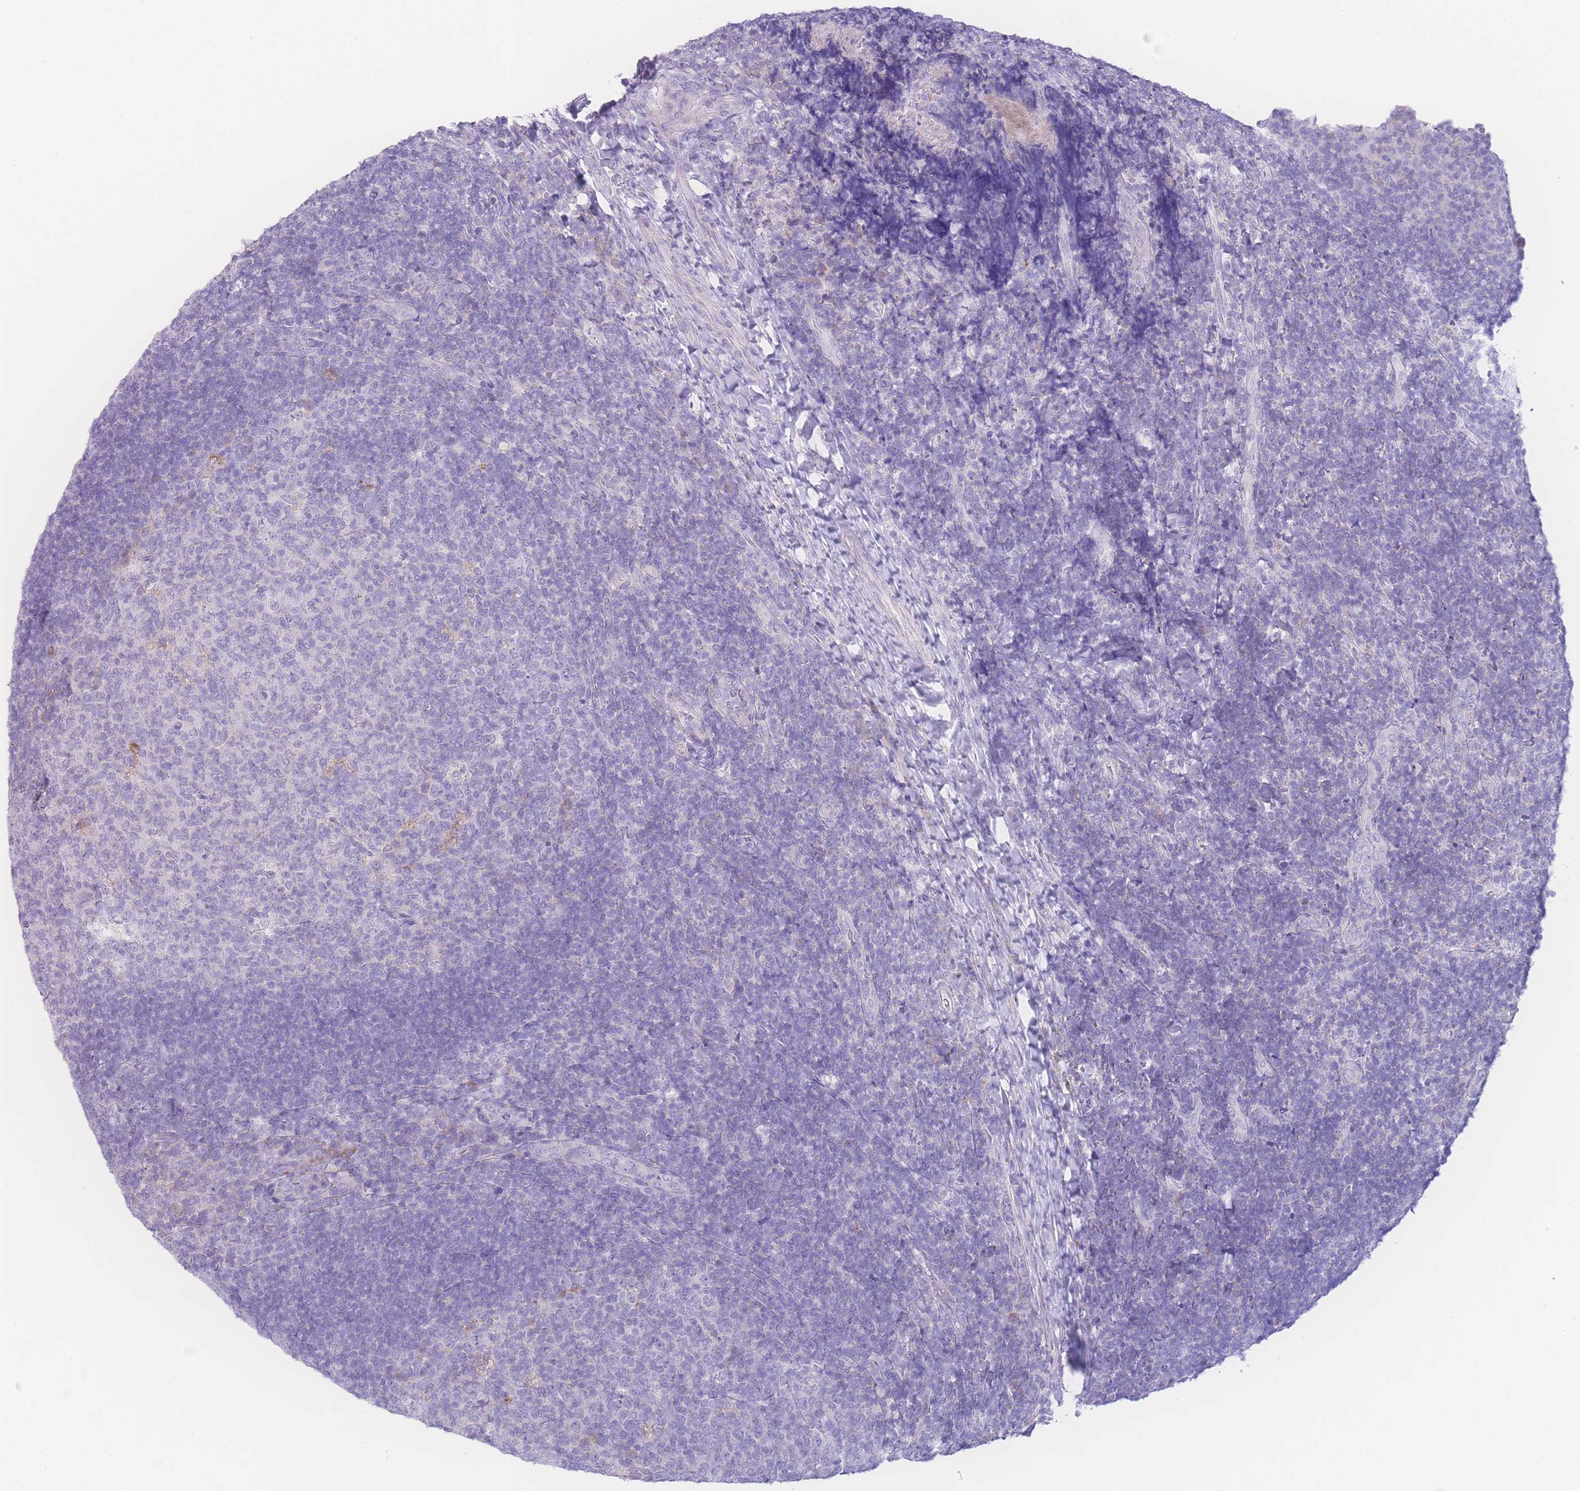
{"staining": {"intensity": "negative", "quantity": "none", "location": "none"}, "tissue": "tonsil", "cell_type": "Germinal center cells", "image_type": "normal", "snomed": [{"axis": "morphology", "description": "Normal tissue, NOS"}, {"axis": "topography", "description": "Tonsil"}], "caption": "Human tonsil stained for a protein using immunohistochemistry (IHC) reveals no staining in germinal center cells.", "gene": "NBEAL1", "patient": {"sex": "female", "age": 10}}